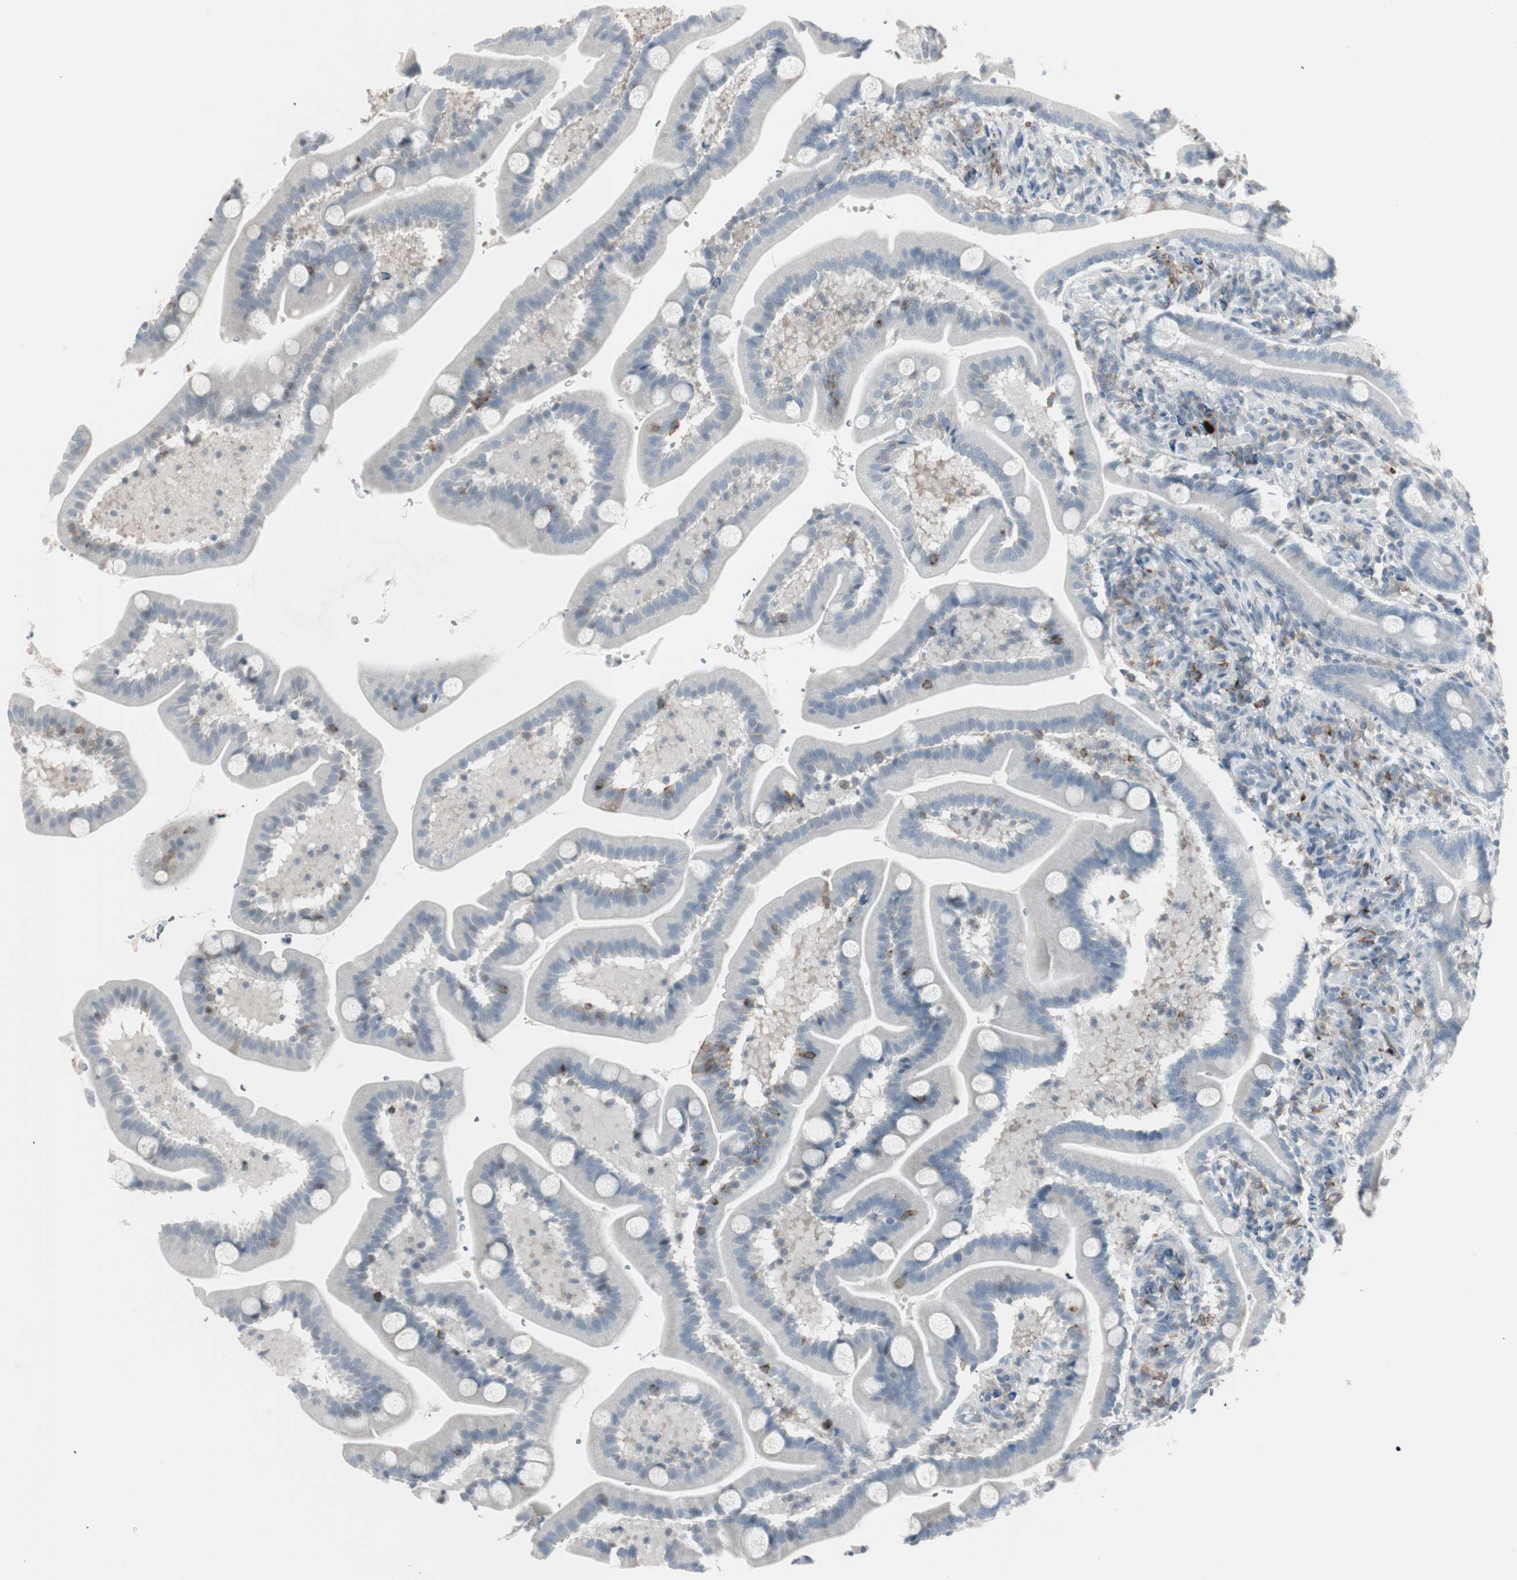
{"staining": {"intensity": "moderate", "quantity": "<25%", "location": "cytoplasmic/membranous"}, "tissue": "duodenum", "cell_type": "Glandular cells", "image_type": "normal", "snomed": [{"axis": "morphology", "description": "Normal tissue, NOS"}, {"axis": "topography", "description": "Duodenum"}], "caption": "Protein positivity by immunohistochemistry demonstrates moderate cytoplasmic/membranous positivity in about <25% of glandular cells in unremarkable duodenum.", "gene": "MAP4K4", "patient": {"sex": "male", "age": 54}}